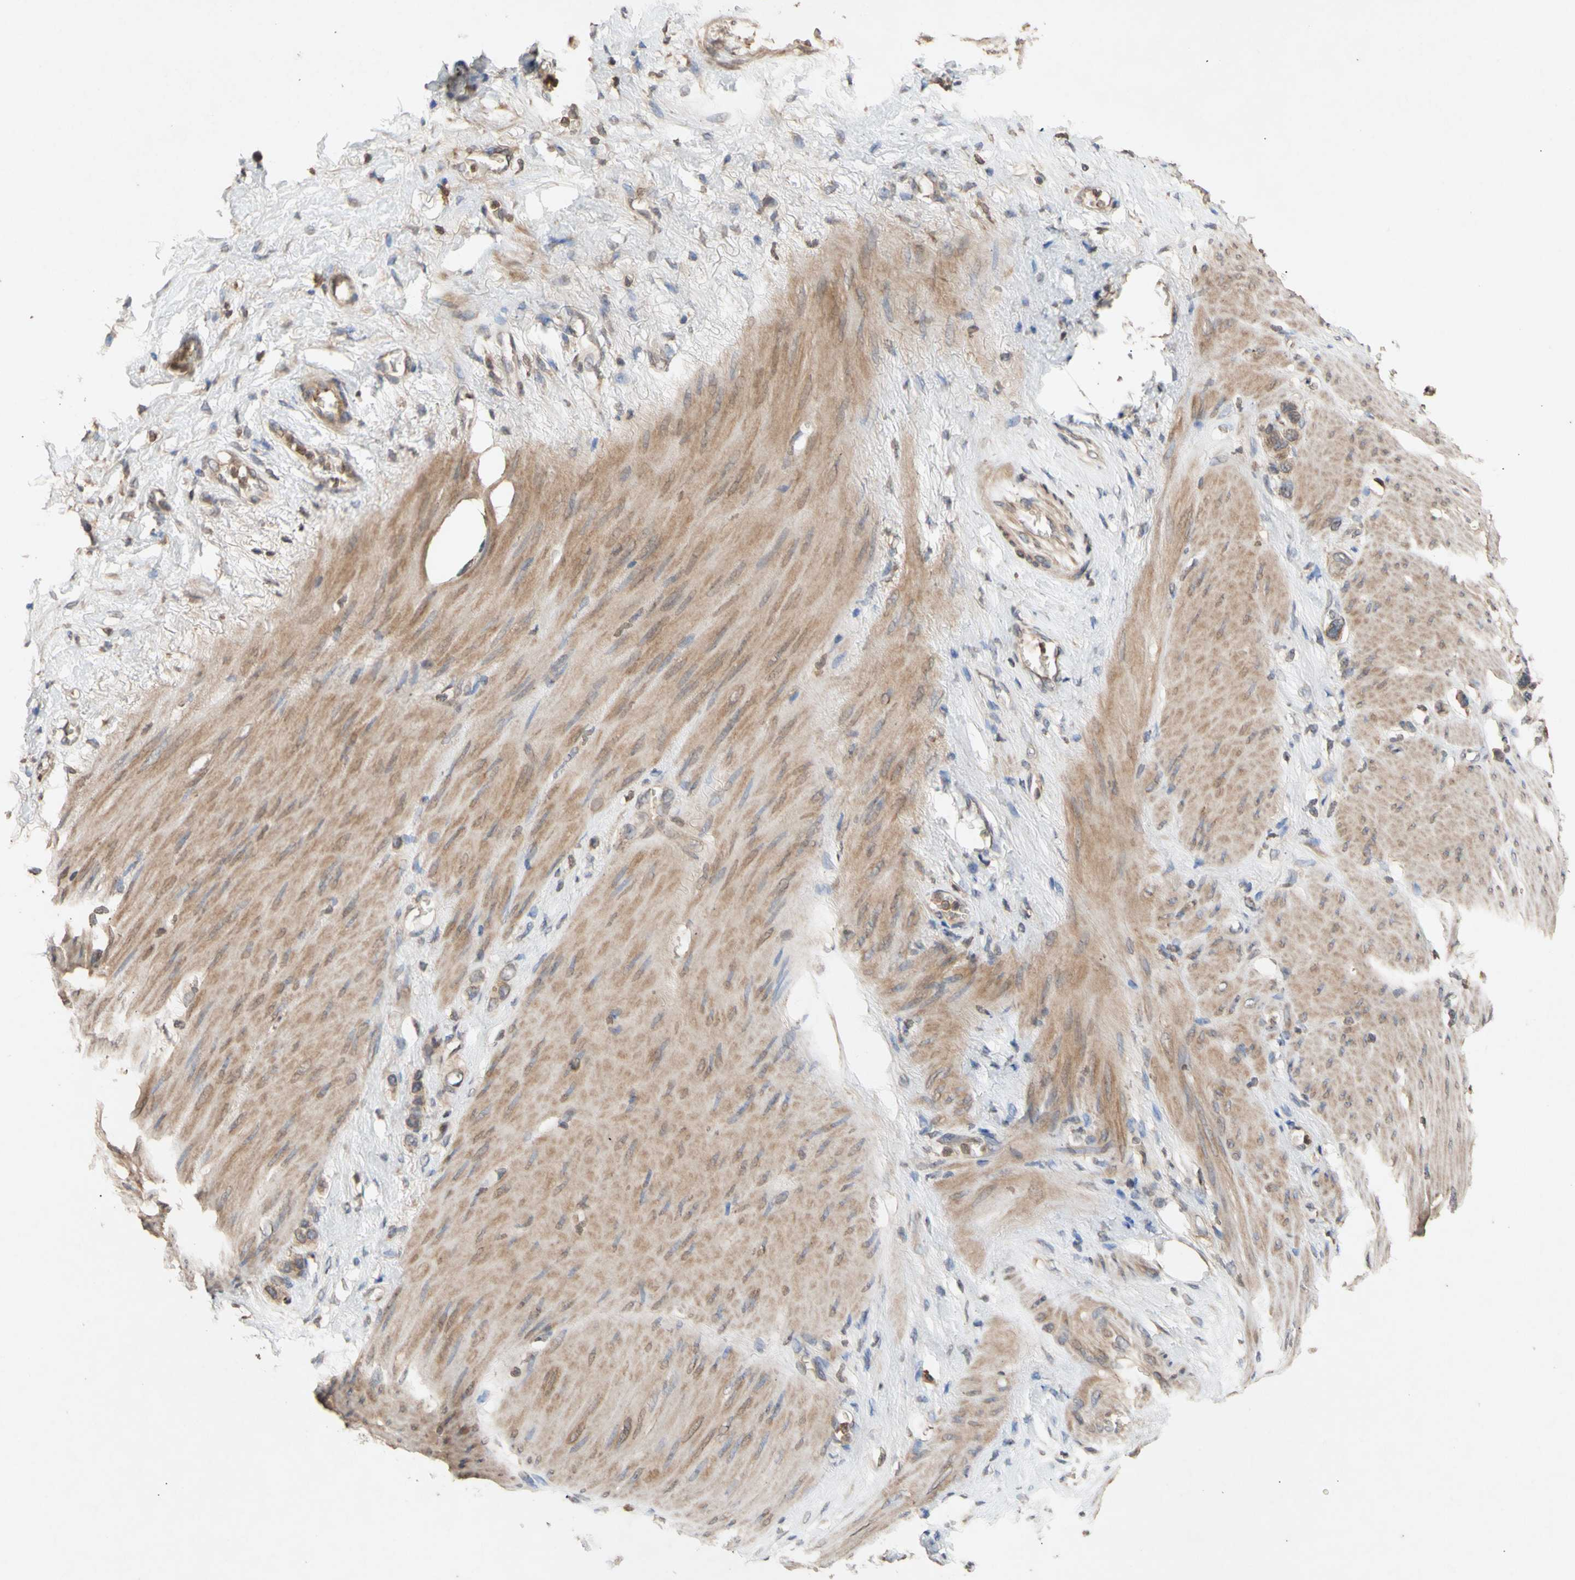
{"staining": {"intensity": "moderate", "quantity": ">75%", "location": "cytoplasmic/membranous"}, "tissue": "stomach cancer", "cell_type": "Tumor cells", "image_type": "cancer", "snomed": [{"axis": "morphology", "description": "Adenocarcinoma, NOS"}, {"axis": "morphology", "description": "Adenocarcinoma, High grade"}, {"axis": "topography", "description": "Stomach, upper"}, {"axis": "topography", "description": "Stomach, lower"}], "caption": "Tumor cells show medium levels of moderate cytoplasmic/membranous expression in about >75% of cells in human stomach cancer.", "gene": "NECTIN3", "patient": {"sex": "female", "age": 65}}